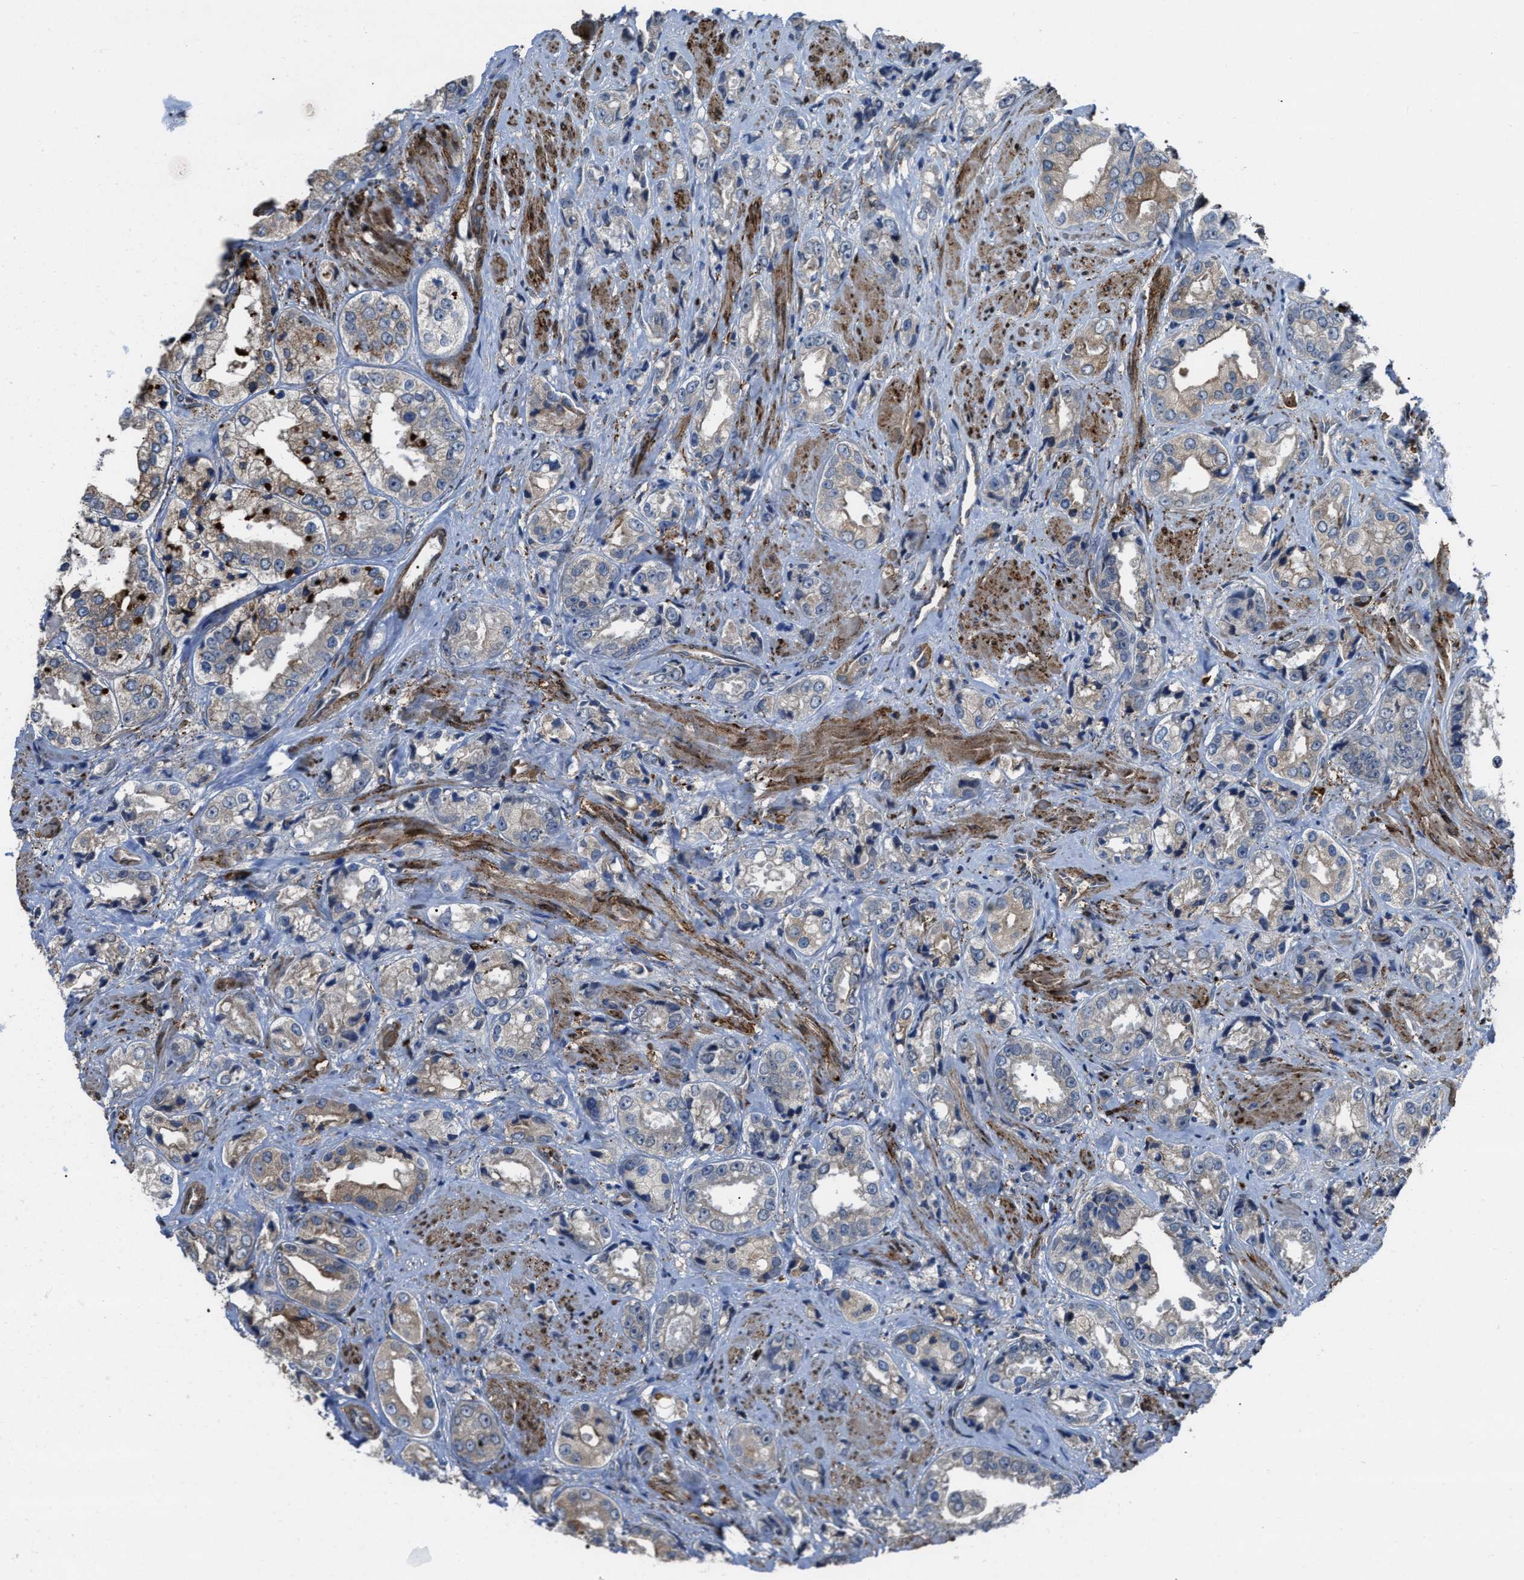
{"staining": {"intensity": "weak", "quantity": "<25%", "location": "cytoplasmic/membranous"}, "tissue": "prostate cancer", "cell_type": "Tumor cells", "image_type": "cancer", "snomed": [{"axis": "morphology", "description": "Adenocarcinoma, High grade"}, {"axis": "topography", "description": "Prostate"}], "caption": "Immunohistochemistry (IHC) photomicrograph of neoplastic tissue: prostate cancer (high-grade adenocarcinoma) stained with DAB displays no significant protein expression in tumor cells.", "gene": "SELENOM", "patient": {"sex": "male", "age": 61}}